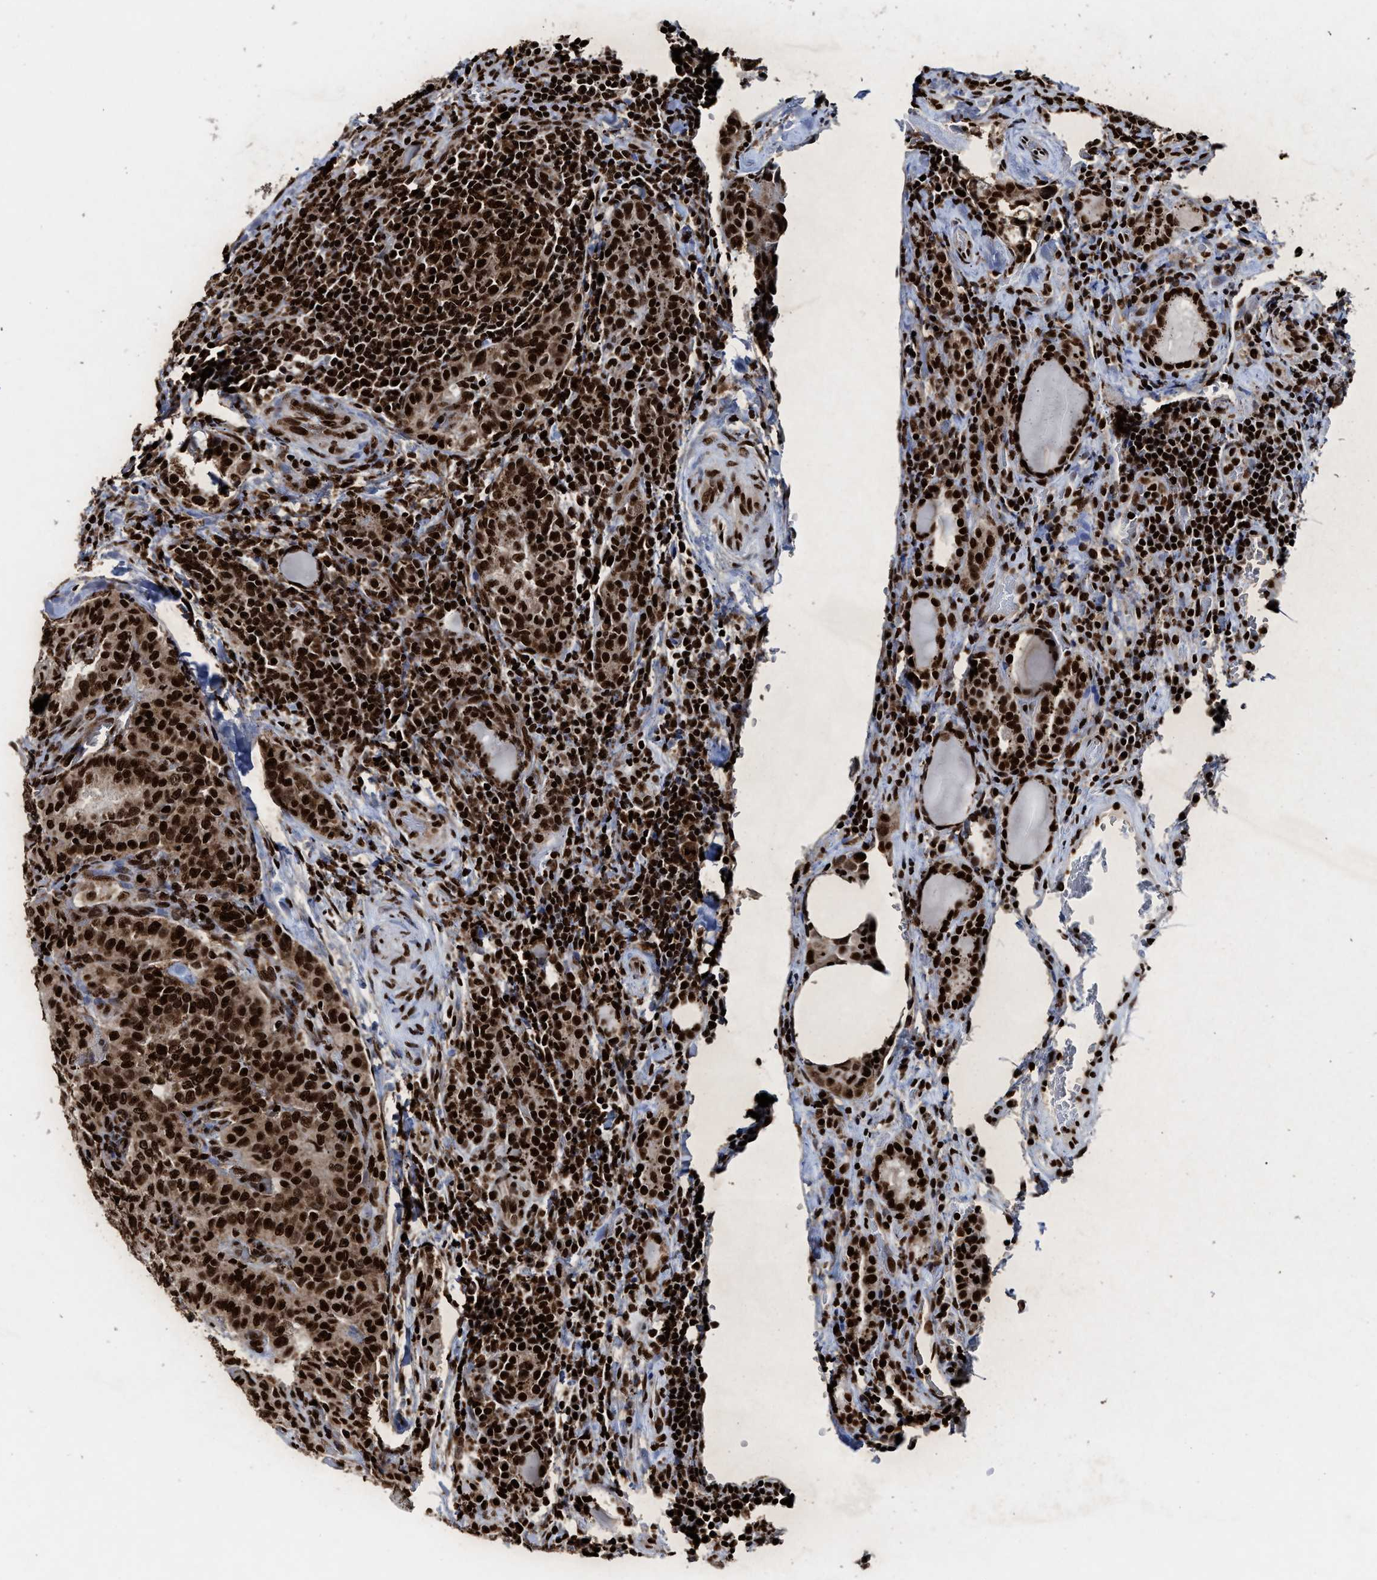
{"staining": {"intensity": "strong", "quantity": ">75%", "location": "cytoplasmic/membranous,nuclear"}, "tissue": "thyroid cancer", "cell_type": "Tumor cells", "image_type": "cancer", "snomed": [{"axis": "morphology", "description": "Normal tissue, NOS"}, {"axis": "morphology", "description": "Papillary adenocarcinoma, NOS"}, {"axis": "topography", "description": "Thyroid gland"}], "caption": "Immunohistochemistry of papillary adenocarcinoma (thyroid) shows high levels of strong cytoplasmic/membranous and nuclear expression in about >75% of tumor cells.", "gene": "ALYREF", "patient": {"sex": "female", "age": 30}}